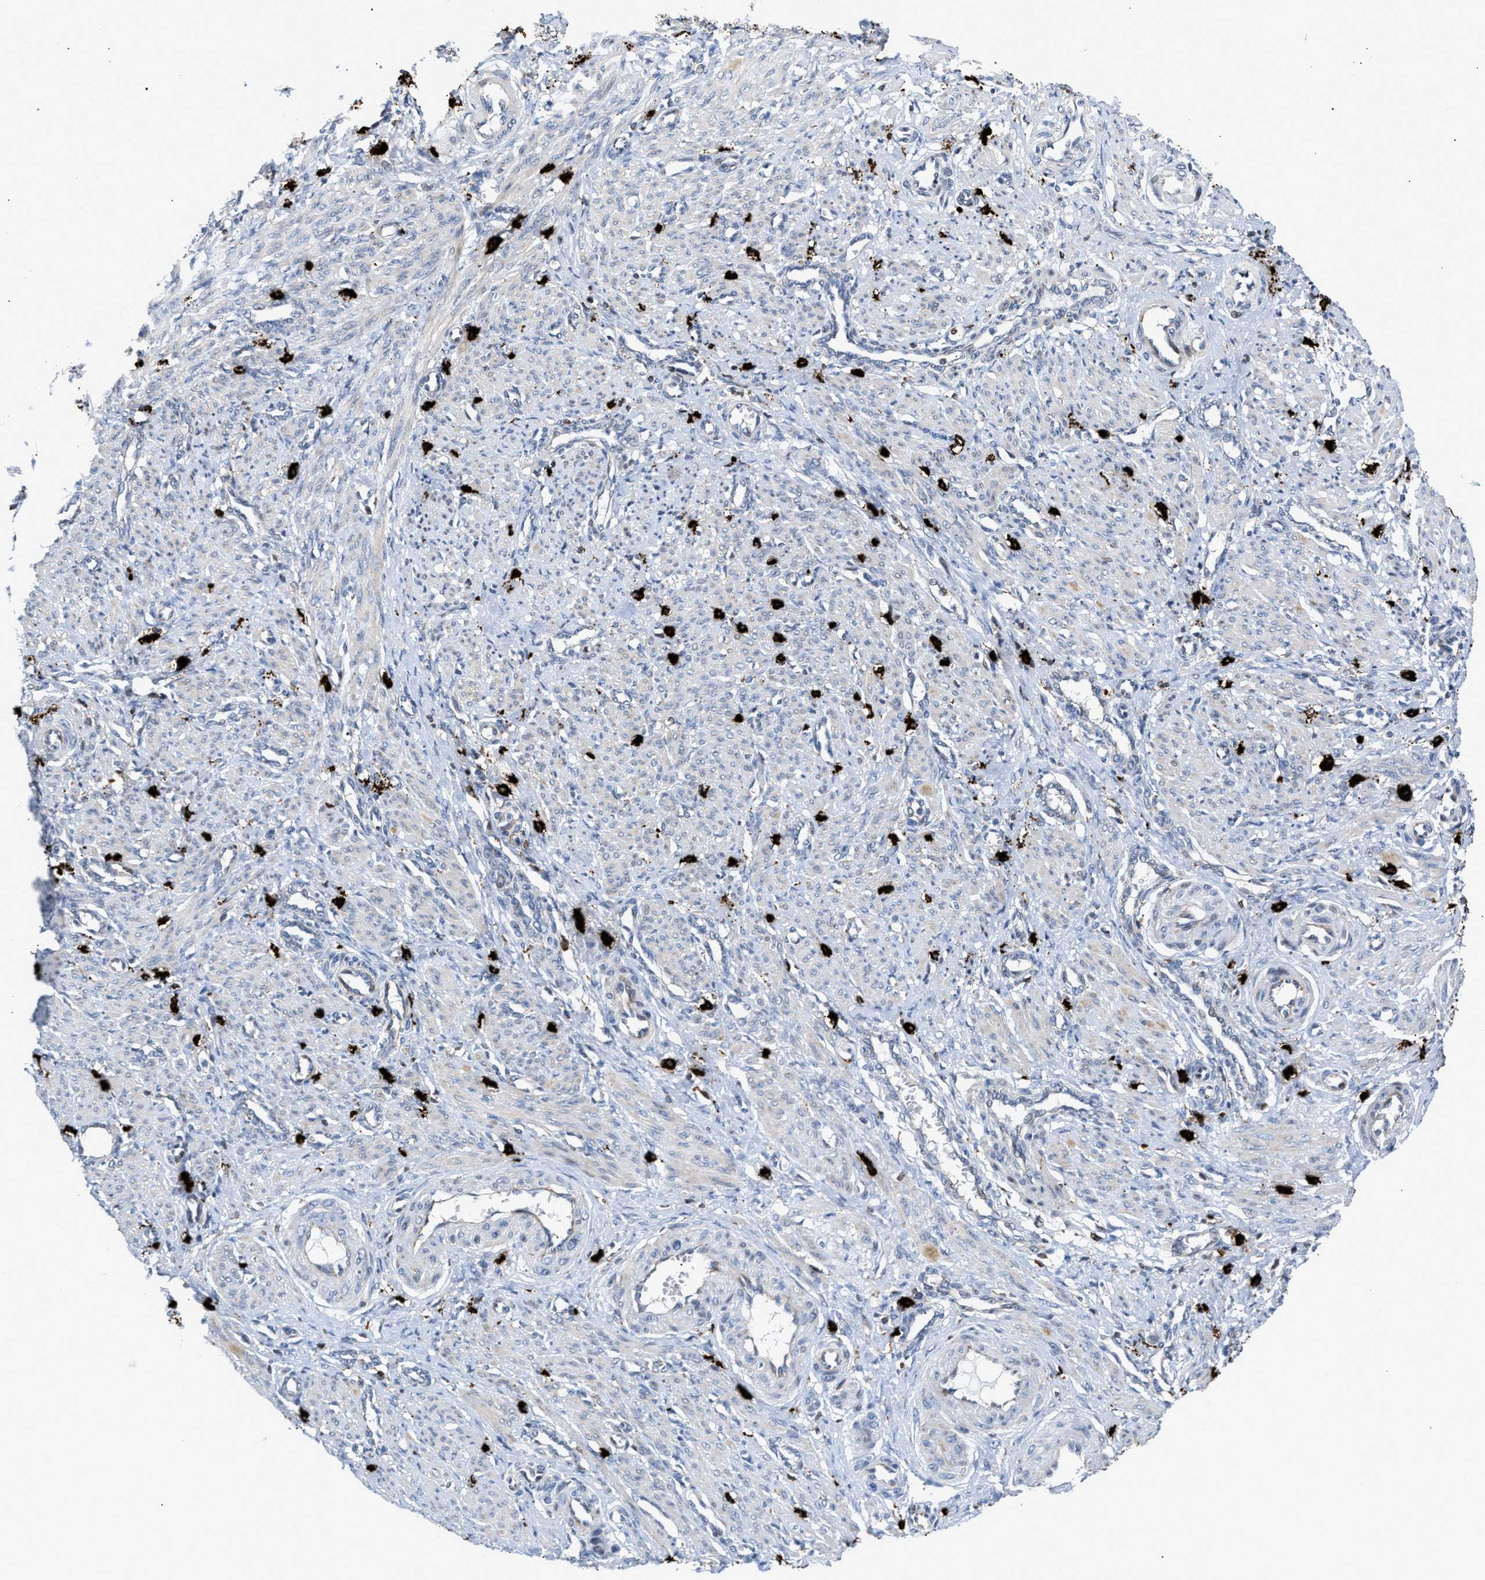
{"staining": {"intensity": "negative", "quantity": "none", "location": "none"}, "tissue": "smooth muscle", "cell_type": "Smooth muscle cells", "image_type": "normal", "snomed": [{"axis": "morphology", "description": "Normal tissue, NOS"}, {"axis": "topography", "description": "Endometrium"}], "caption": "Human smooth muscle stained for a protein using immunohistochemistry demonstrates no staining in smooth muscle cells.", "gene": "ATP9A", "patient": {"sex": "female", "age": 33}}